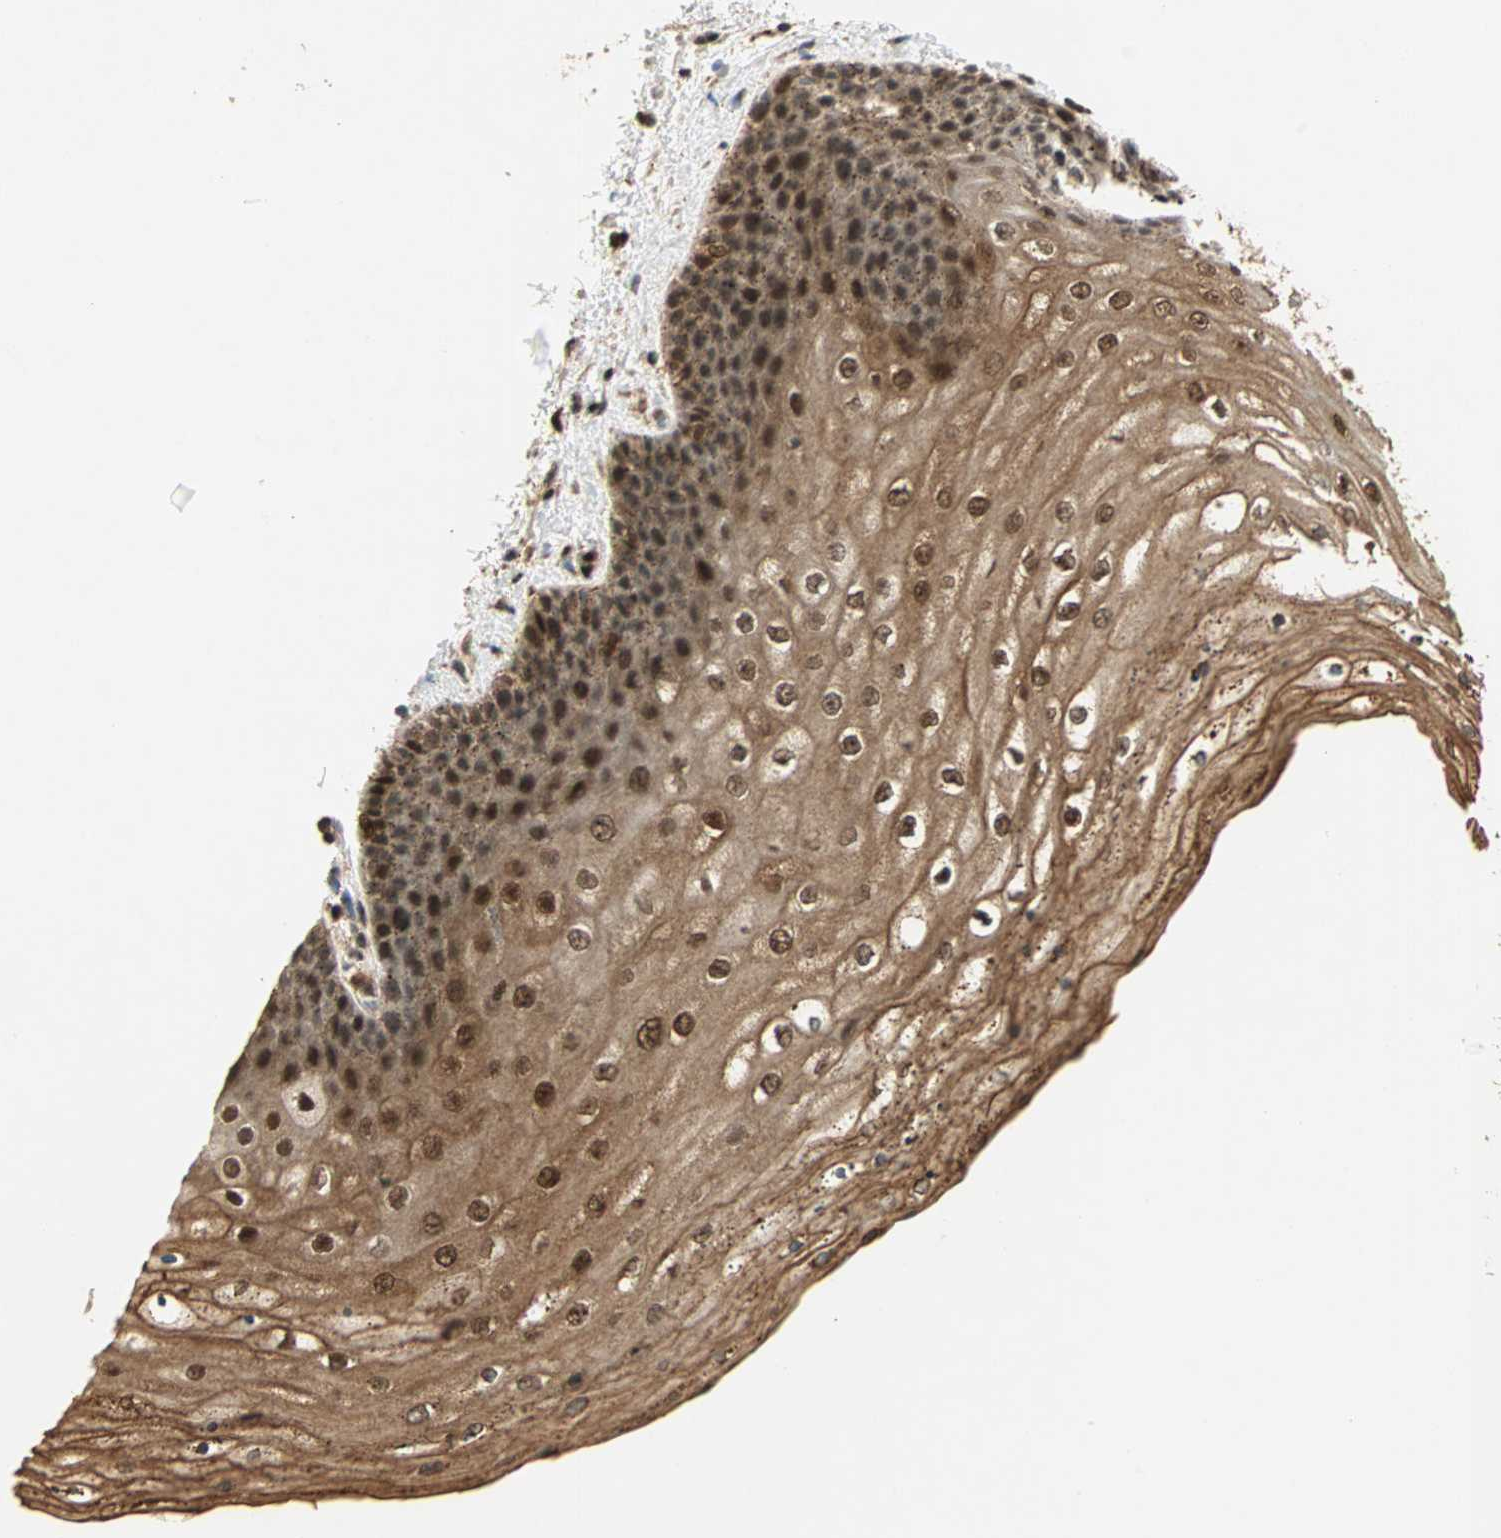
{"staining": {"intensity": "moderate", "quantity": ">75%", "location": "cytoplasmic/membranous,nuclear"}, "tissue": "skin", "cell_type": "Epidermal cells", "image_type": "normal", "snomed": [{"axis": "morphology", "description": "Normal tissue, NOS"}, {"axis": "topography", "description": "Anal"}], "caption": "Benign skin was stained to show a protein in brown. There is medium levels of moderate cytoplasmic/membranous,nuclear positivity in about >75% of epidermal cells.", "gene": "ZBED9", "patient": {"sex": "female", "age": 46}}